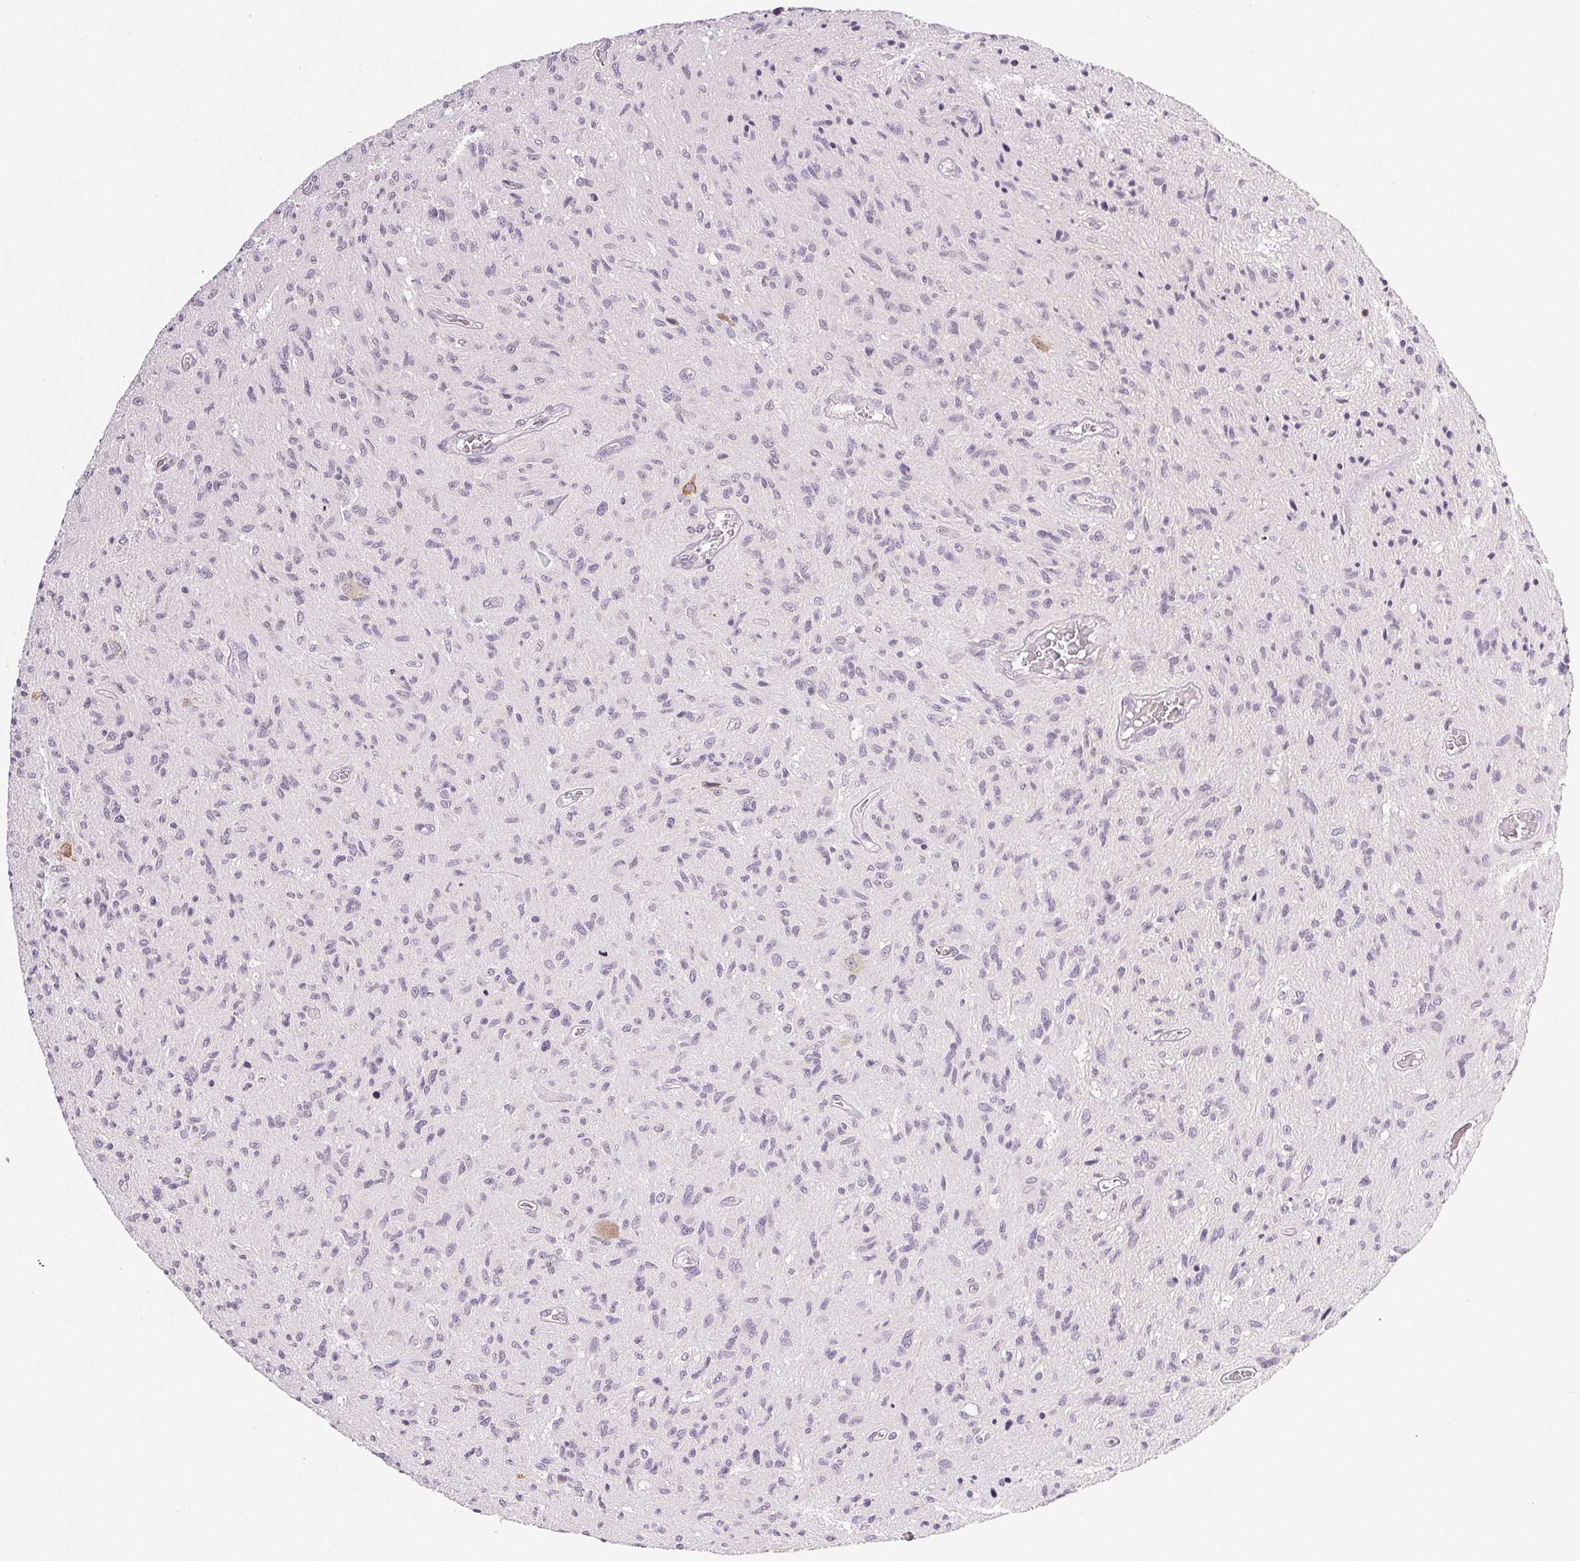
{"staining": {"intensity": "negative", "quantity": "none", "location": "none"}, "tissue": "glioma", "cell_type": "Tumor cells", "image_type": "cancer", "snomed": [{"axis": "morphology", "description": "Glioma, malignant, High grade"}, {"axis": "topography", "description": "Brain"}], "caption": "An image of human glioma is negative for staining in tumor cells.", "gene": "PLCB1", "patient": {"sex": "male", "age": 54}}